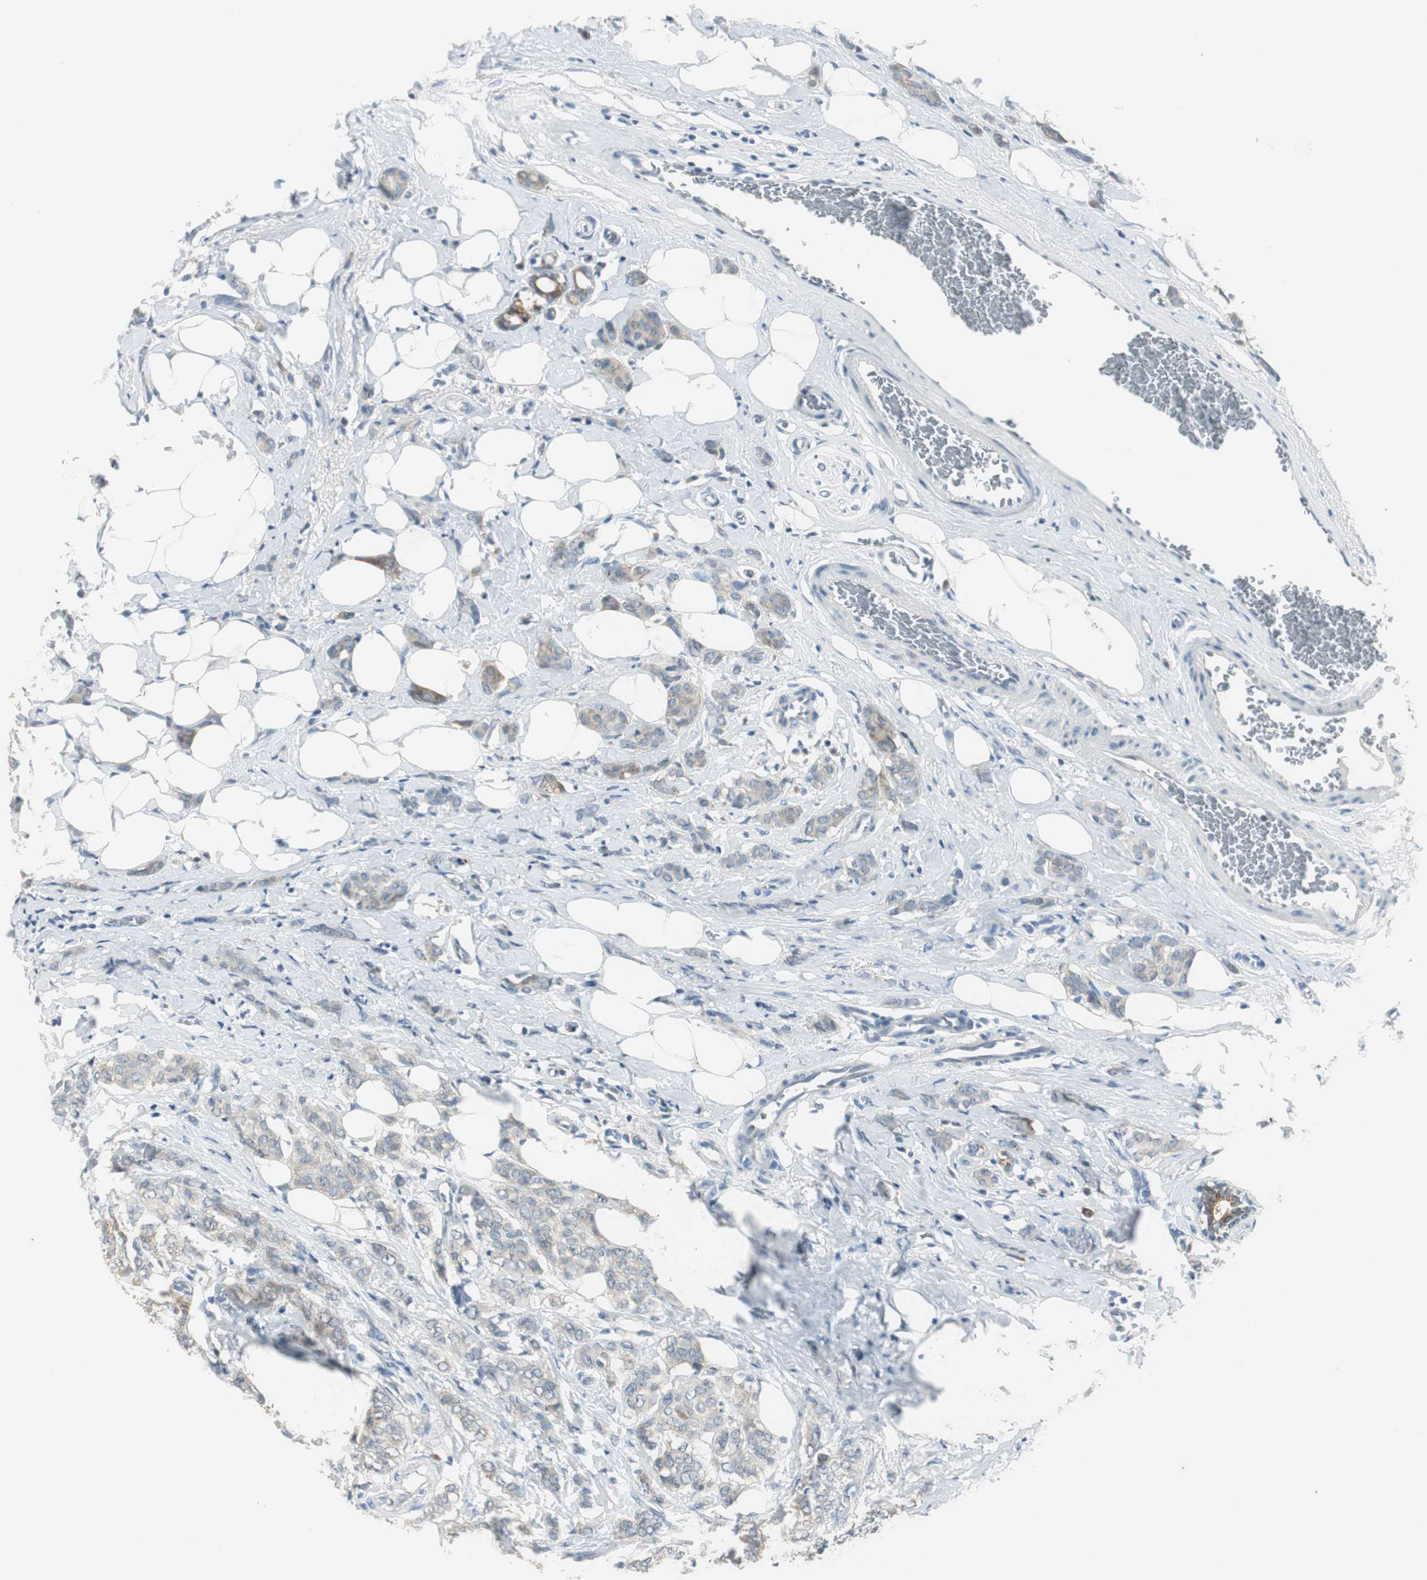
{"staining": {"intensity": "weak", "quantity": "<25%", "location": "cytoplasmic/membranous"}, "tissue": "breast cancer", "cell_type": "Tumor cells", "image_type": "cancer", "snomed": [{"axis": "morphology", "description": "Lobular carcinoma"}, {"axis": "topography", "description": "Breast"}], "caption": "This micrograph is of breast lobular carcinoma stained with immunohistochemistry (IHC) to label a protein in brown with the nuclei are counter-stained blue. There is no expression in tumor cells. Brightfield microscopy of immunohistochemistry (IHC) stained with DAB (brown) and hematoxylin (blue), captured at high magnification.", "gene": "MSTO1", "patient": {"sex": "female", "age": 60}}